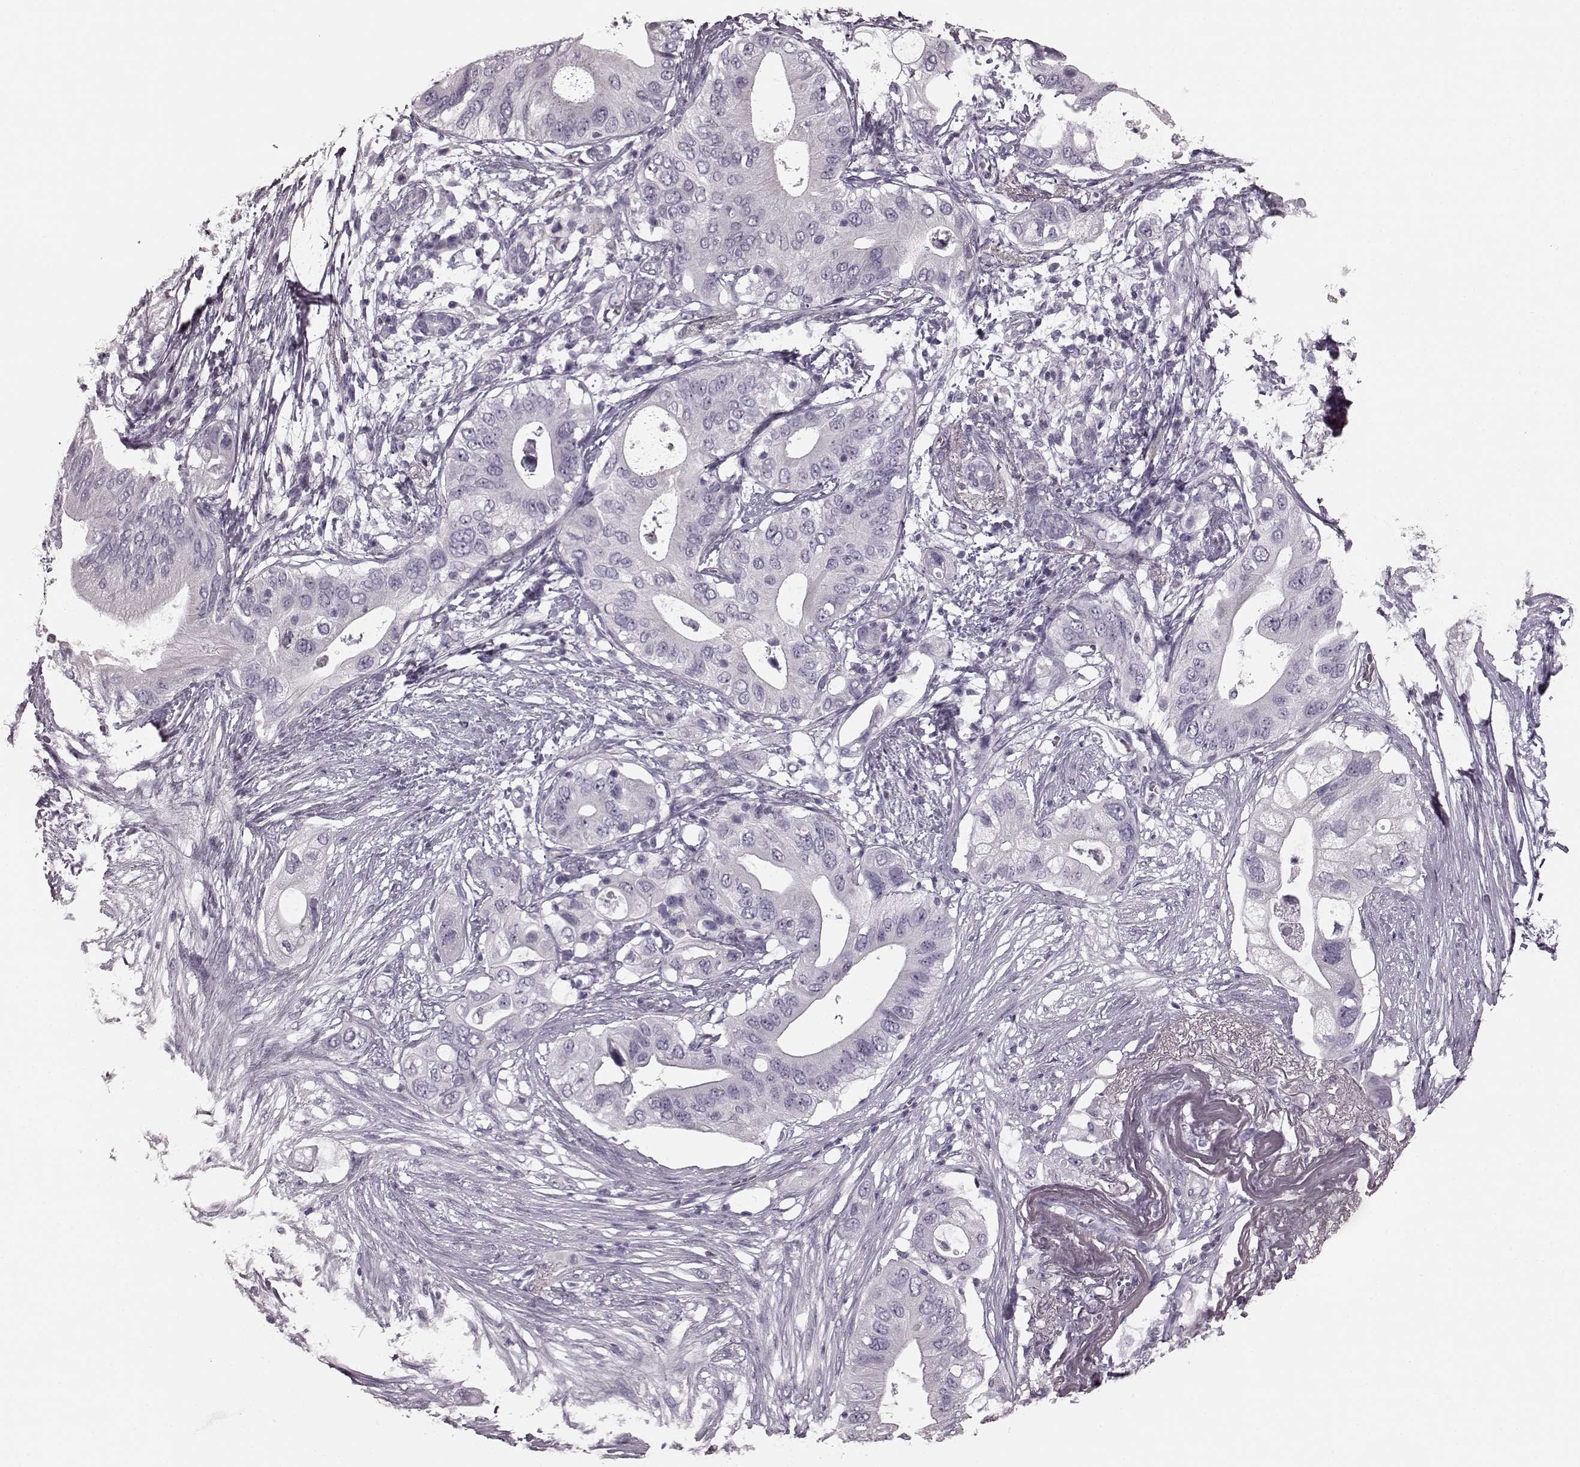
{"staining": {"intensity": "negative", "quantity": "none", "location": "none"}, "tissue": "pancreatic cancer", "cell_type": "Tumor cells", "image_type": "cancer", "snomed": [{"axis": "morphology", "description": "Adenocarcinoma, NOS"}, {"axis": "topography", "description": "Pancreas"}], "caption": "Micrograph shows no protein staining in tumor cells of adenocarcinoma (pancreatic) tissue. The staining was performed using DAB (3,3'-diaminobenzidine) to visualize the protein expression in brown, while the nuclei were stained in blue with hematoxylin (Magnification: 20x).", "gene": "TRPM1", "patient": {"sex": "female", "age": 72}}